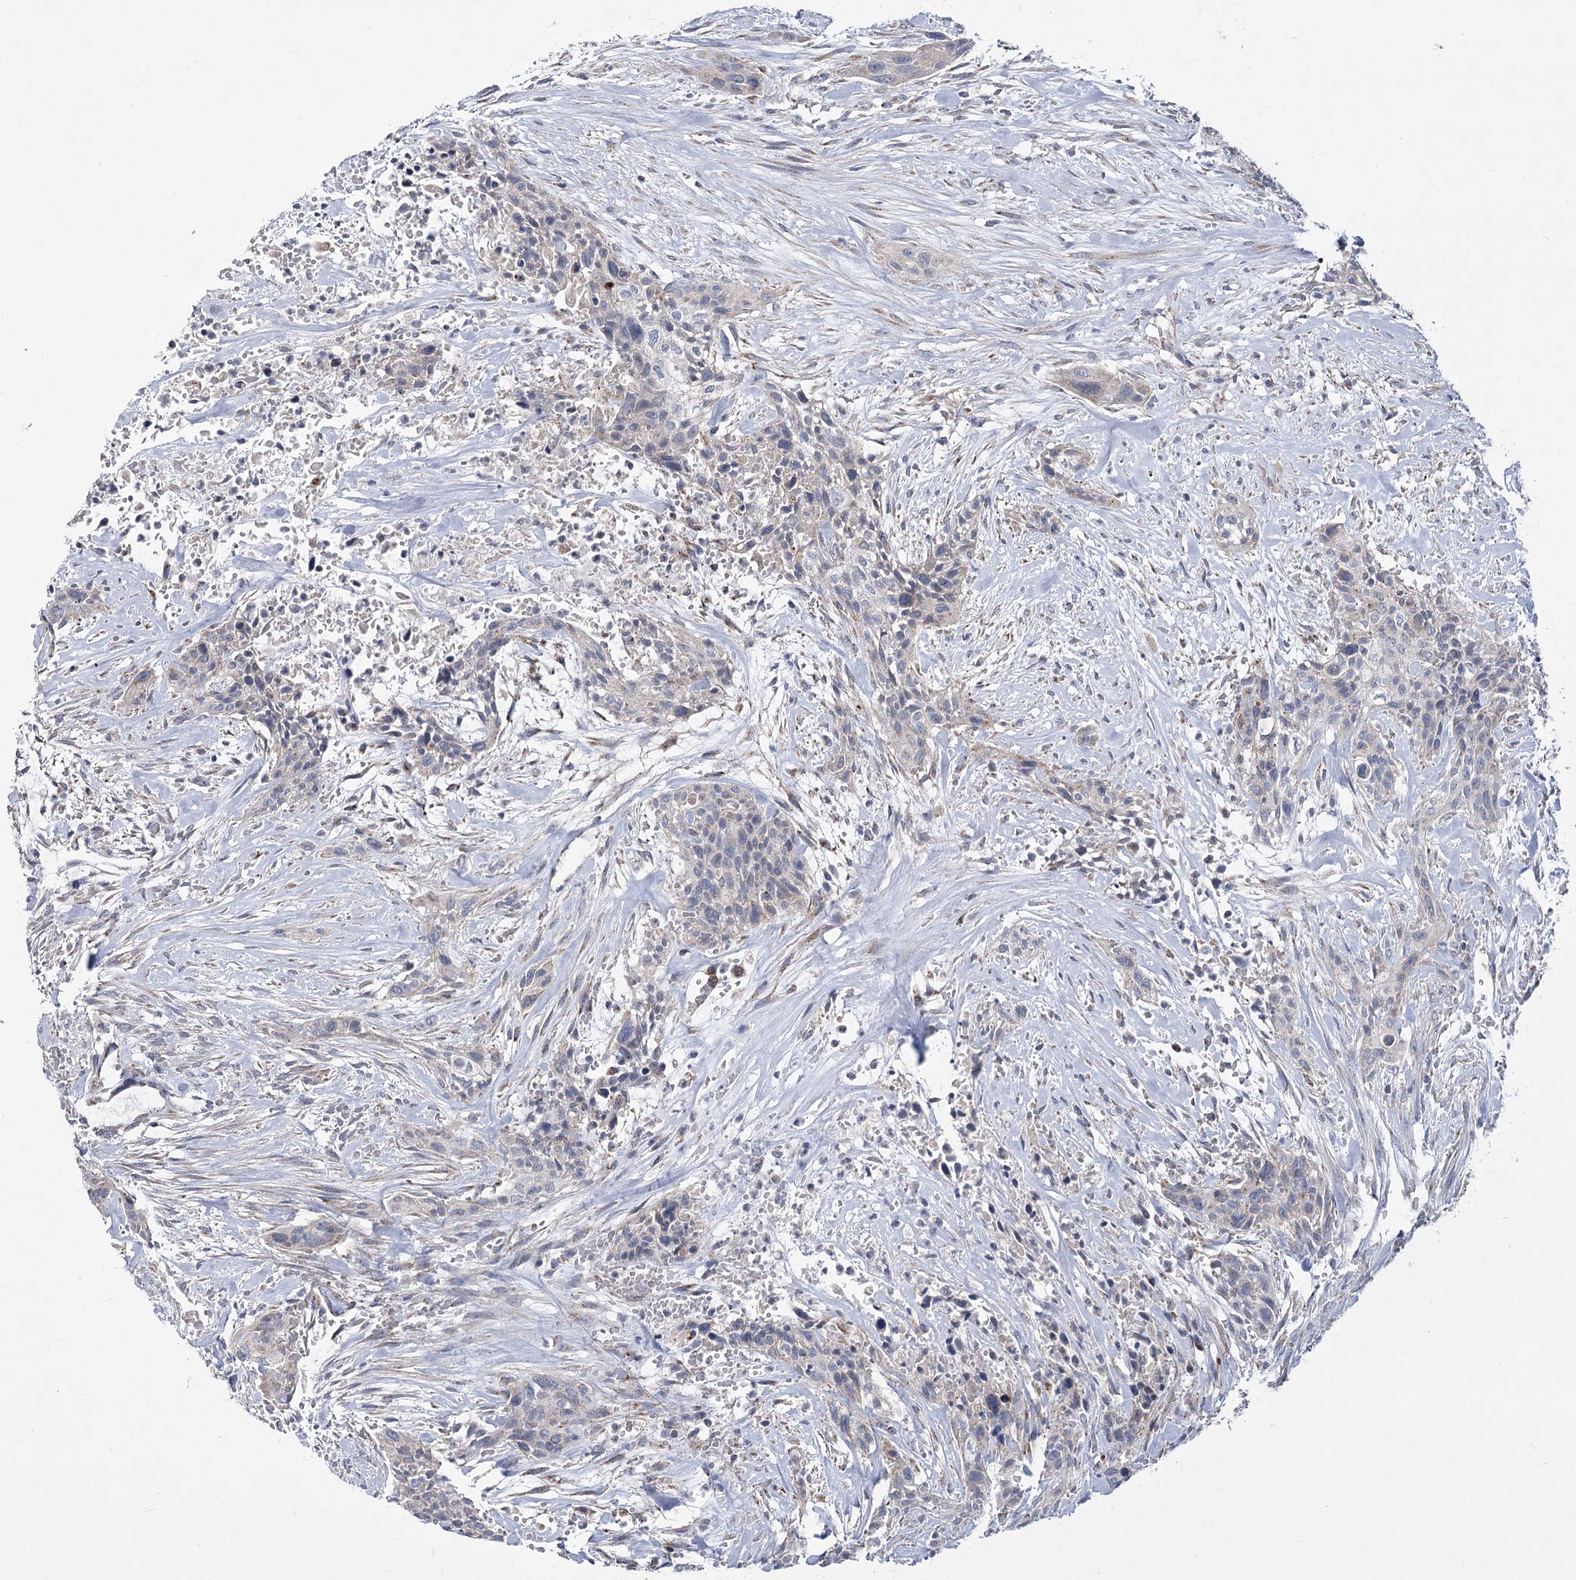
{"staining": {"intensity": "negative", "quantity": "none", "location": "none"}, "tissue": "urothelial cancer", "cell_type": "Tumor cells", "image_type": "cancer", "snomed": [{"axis": "morphology", "description": "Urothelial carcinoma, High grade"}, {"axis": "topography", "description": "Urinary bladder"}], "caption": "A high-resolution histopathology image shows IHC staining of urothelial carcinoma (high-grade), which reveals no significant expression in tumor cells.", "gene": "PDHB", "patient": {"sex": "male", "age": 35}}